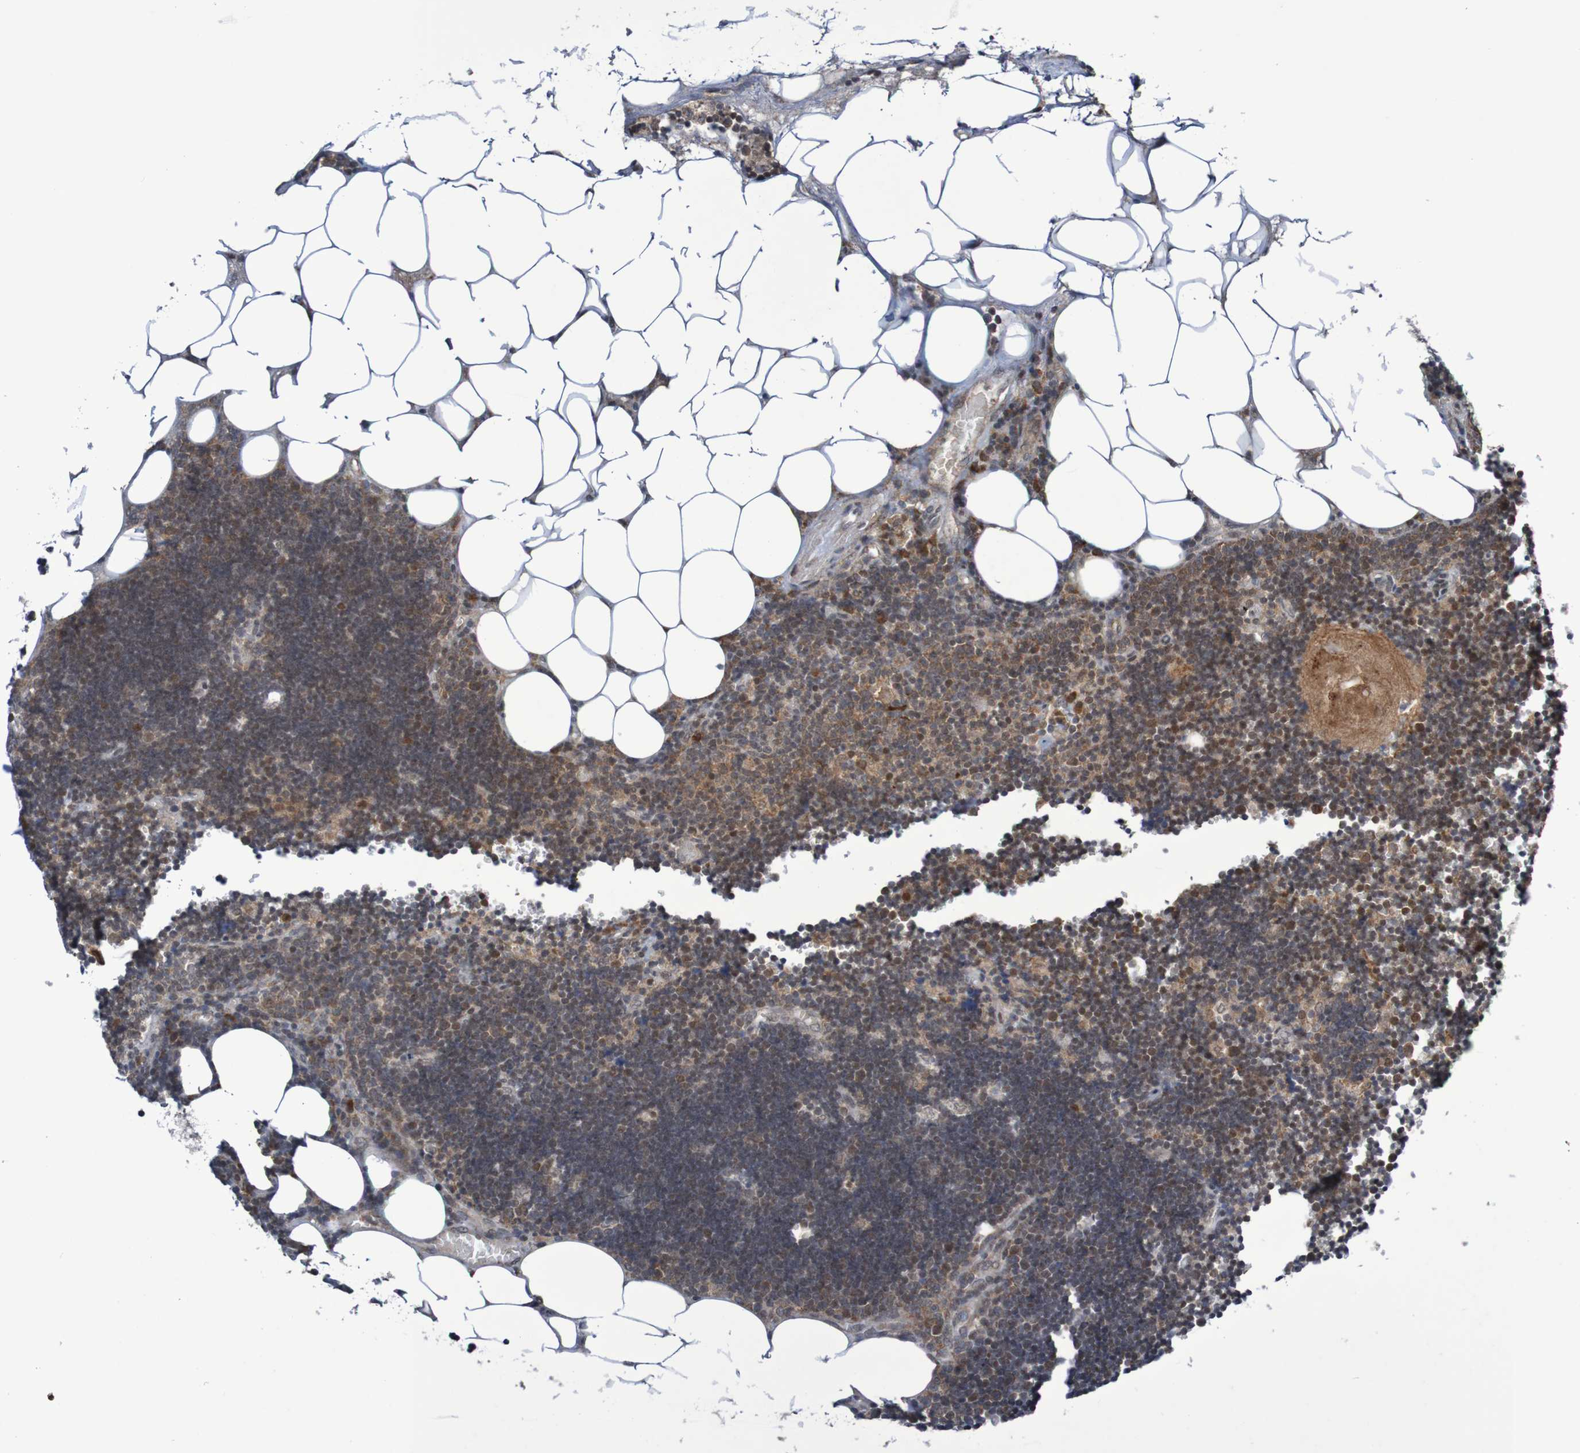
{"staining": {"intensity": "weak", "quantity": "25%-75%", "location": "cytoplasmic/membranous,nuclear"}, "tissue": "lymph node", "cell_type": "Germinal center cells", "image_type": "normal", "snomed": [{"axis": "morphology", "description": "Normal tissue, NOS"}, {"axis": "topography", "description": "Lymph node"}], "caption": "Brown immunohistochemical staining in unremarkable human lymph node shows weak cytoplasmic/membranous,nuclear expression in approximately 25%-75% of germinal center cells.", "gene": "ITLN1", "patient": {"sex": "male", "age": 33}}